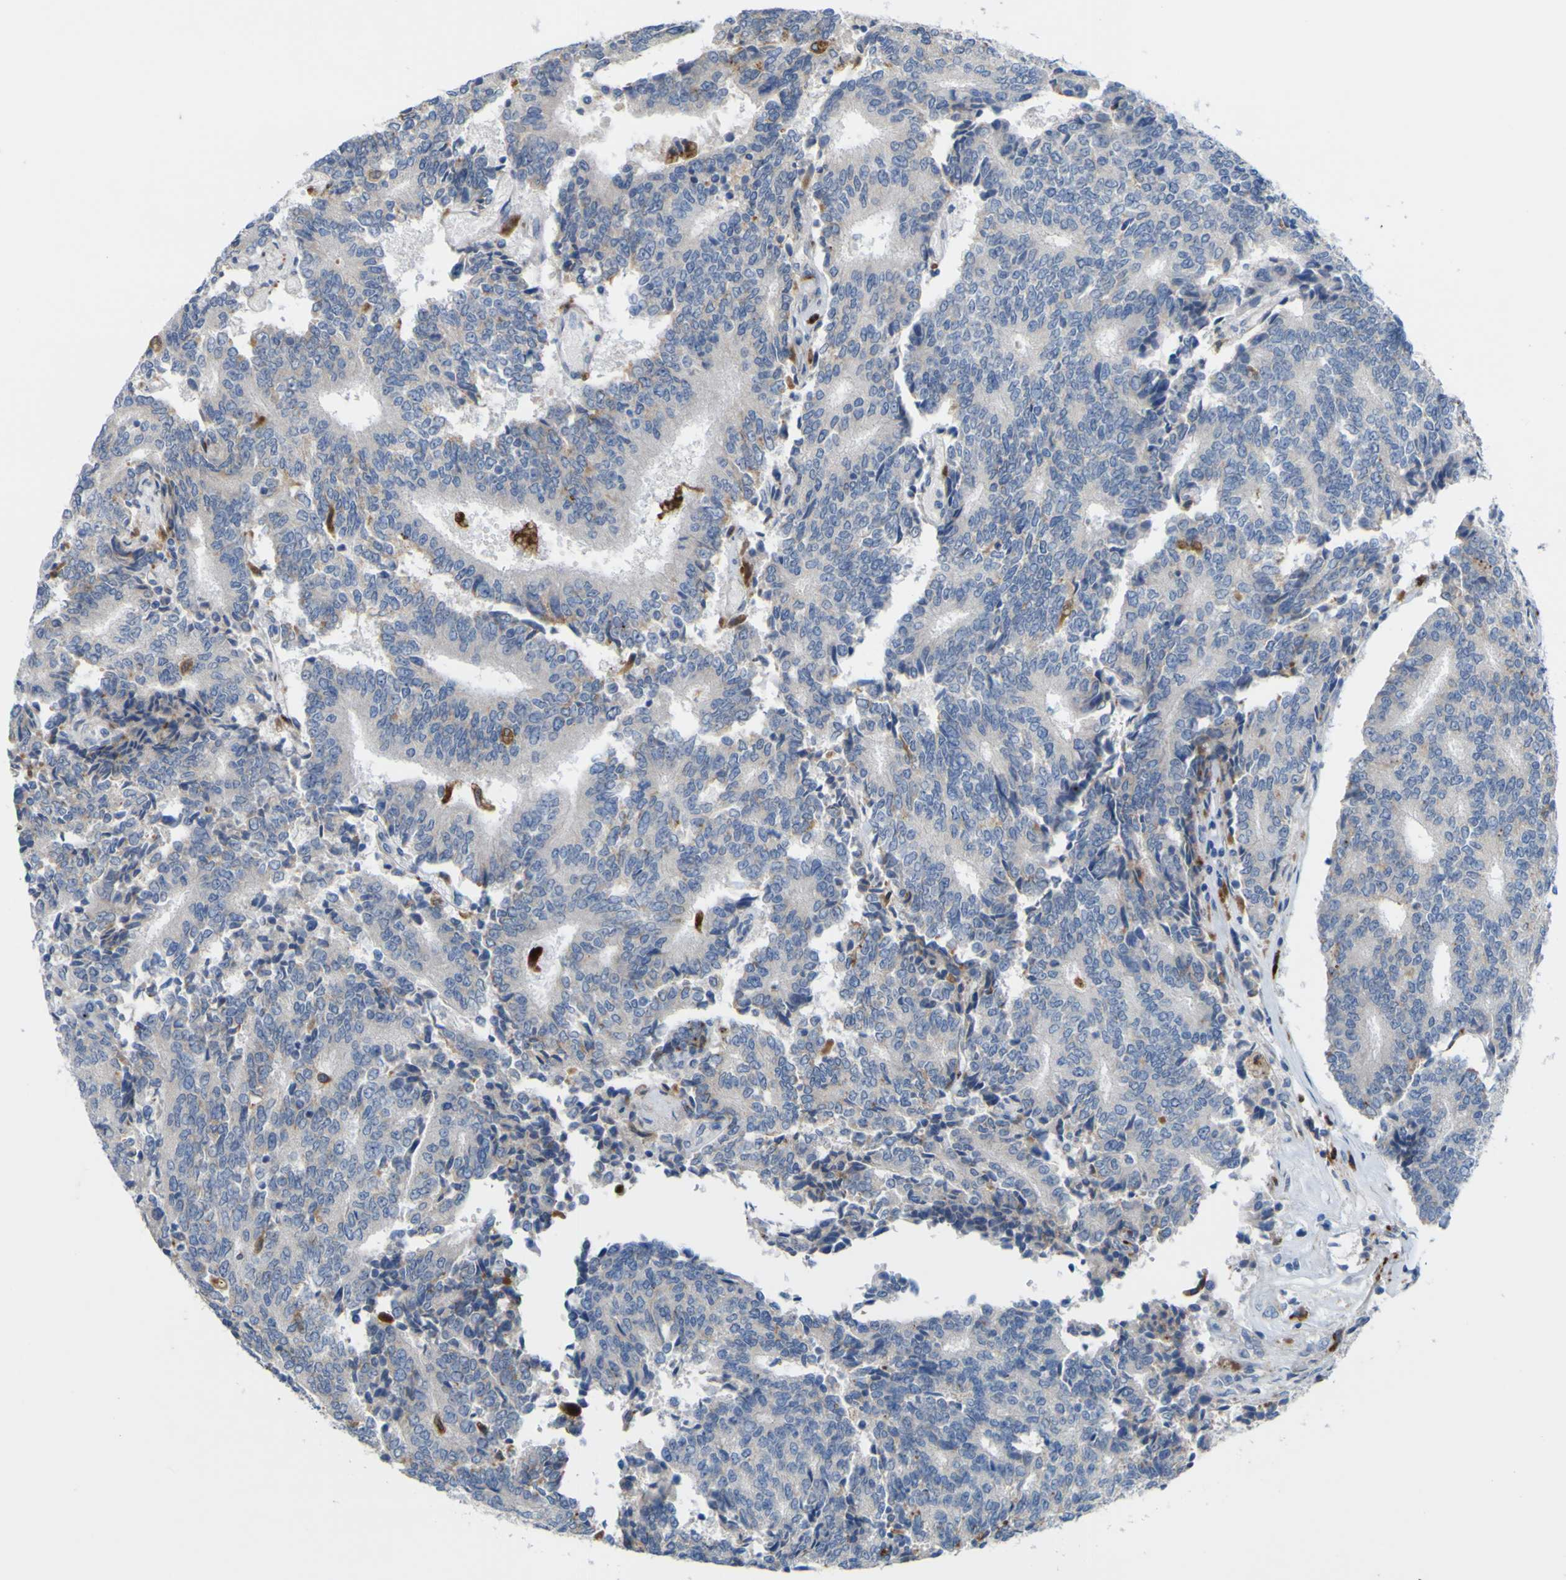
{"staining": {"intensity": "negative", "quantity": "none", "location": "none"}, "tissue": "prostate cancer", "cell_type": "Tumor cells", "image_type": "cancer", "snomed": [{"axis": "morphology", "description": "Normal tissue, NOS"}, {"axis": "morphology", "description": "Adenocarcinoma, High grade"}, {"axis": "topography", "description": "Prostate"}, {"axis": "topography", "description": "Seminal veicle"}], "caption": "The histopathology image exhibits no staining of tumor cells in prostate cancer (adenocarcinoma (high-grade)).", "gene": "PLD3", "patient": {"sex": "male", "age": 55}}